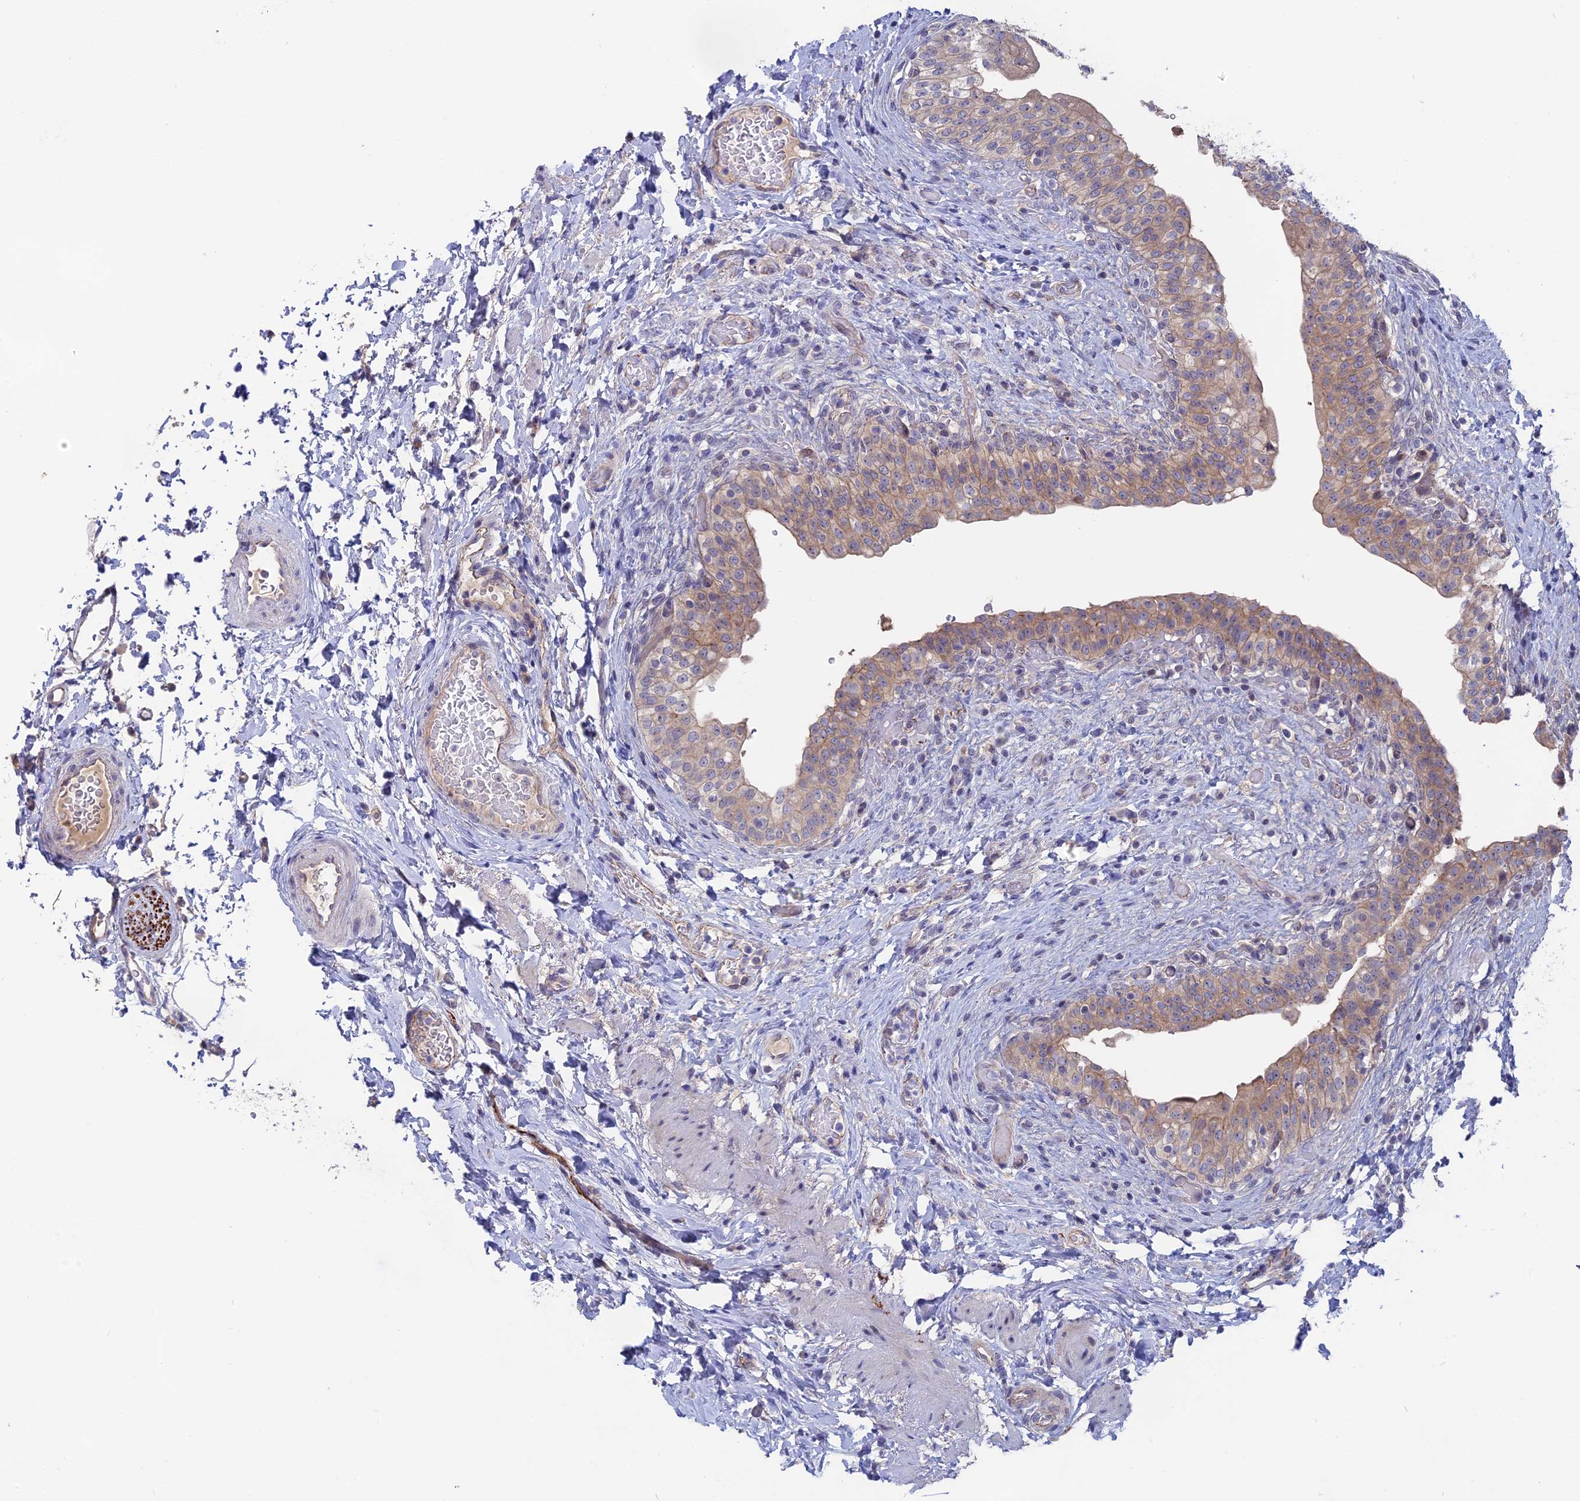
{"staining": {"intensity": "moderate", "quantity": "<25%", "location": "cytoplasmic/membranous"}, "tissue": "urinary bladder", "cell_type": "Urothelial cells", "image_type": "normal", "snomed": [{"axis": "morphology", "description": "Normal tissue, NOS"}, {"axis": "topography", "description": "Urinary bladder"}], "caption": "An immunohistochemistry image of normal tissue is shown. Protein staining in brown shows moderate cytoplasmic/membranous positivity in urinary bladder within urothelial cells. The staining was performed using DAB (3,3'-diaminobenzidine) to visualize the protein expression in brown, while the nuclei were stained in blue with hematoxylin (Magnification: 20x).", "gene": "TENT4B", "patient": {"sex": "male", "age": 69}}